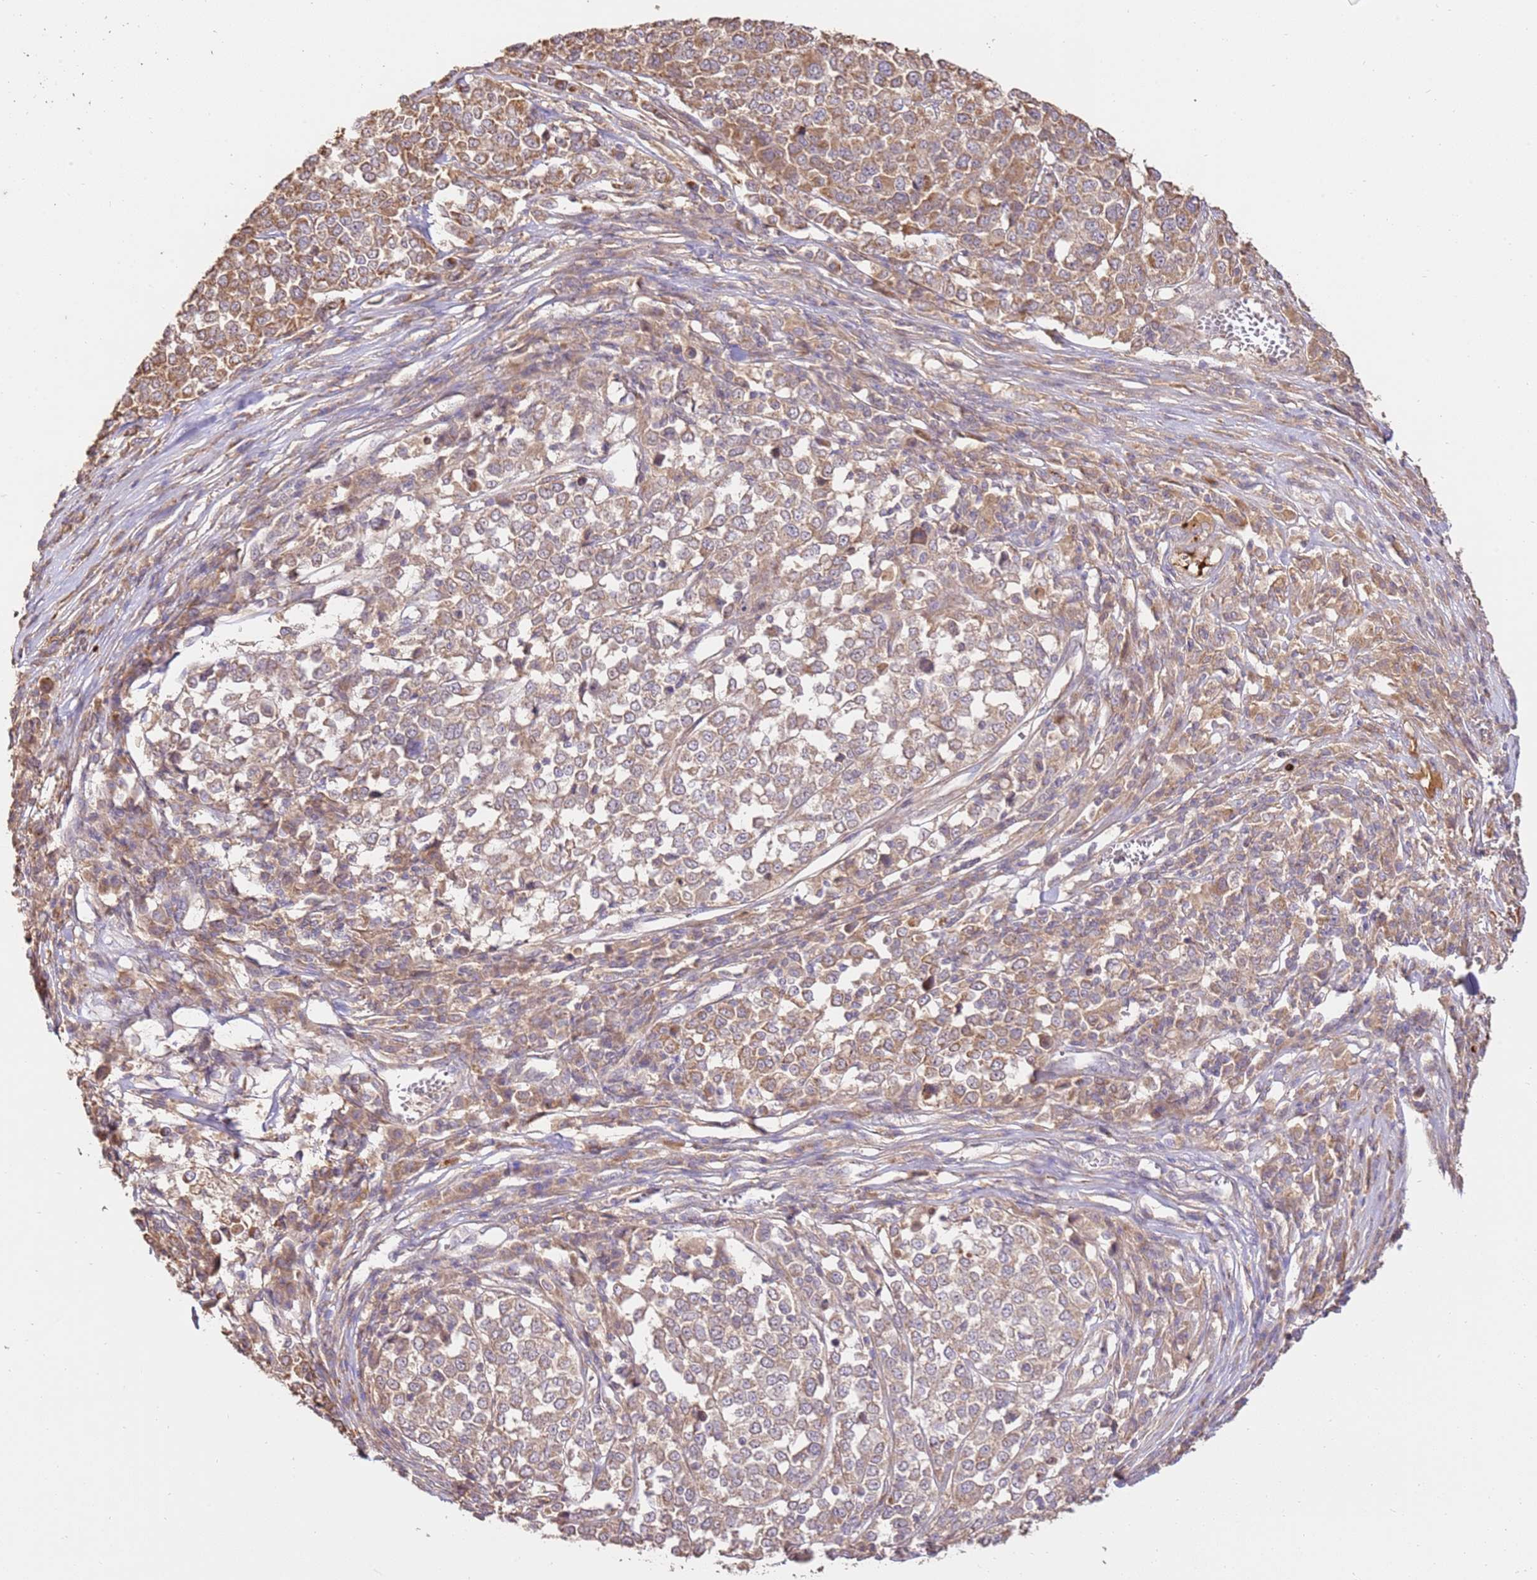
{"staining": {"intensity": "weak", "quantity": ">75%", "location": "cytoplasmic/membranous"}, "tissue": "melanoma", "cell_type": "Tumor cells", "image_type": "cancer", "snomed": [{"axis": "morphology", "description": "Malignant melanoma, Metastatic site"}, {"axis": "topography", "description": "Lymph node"}], "caption": "Human melanoma stained with a protein marker demonstrates weak staining in tumor cells.", "gene": "CEP55", "patient": {"sex": "male", "age": 44}}